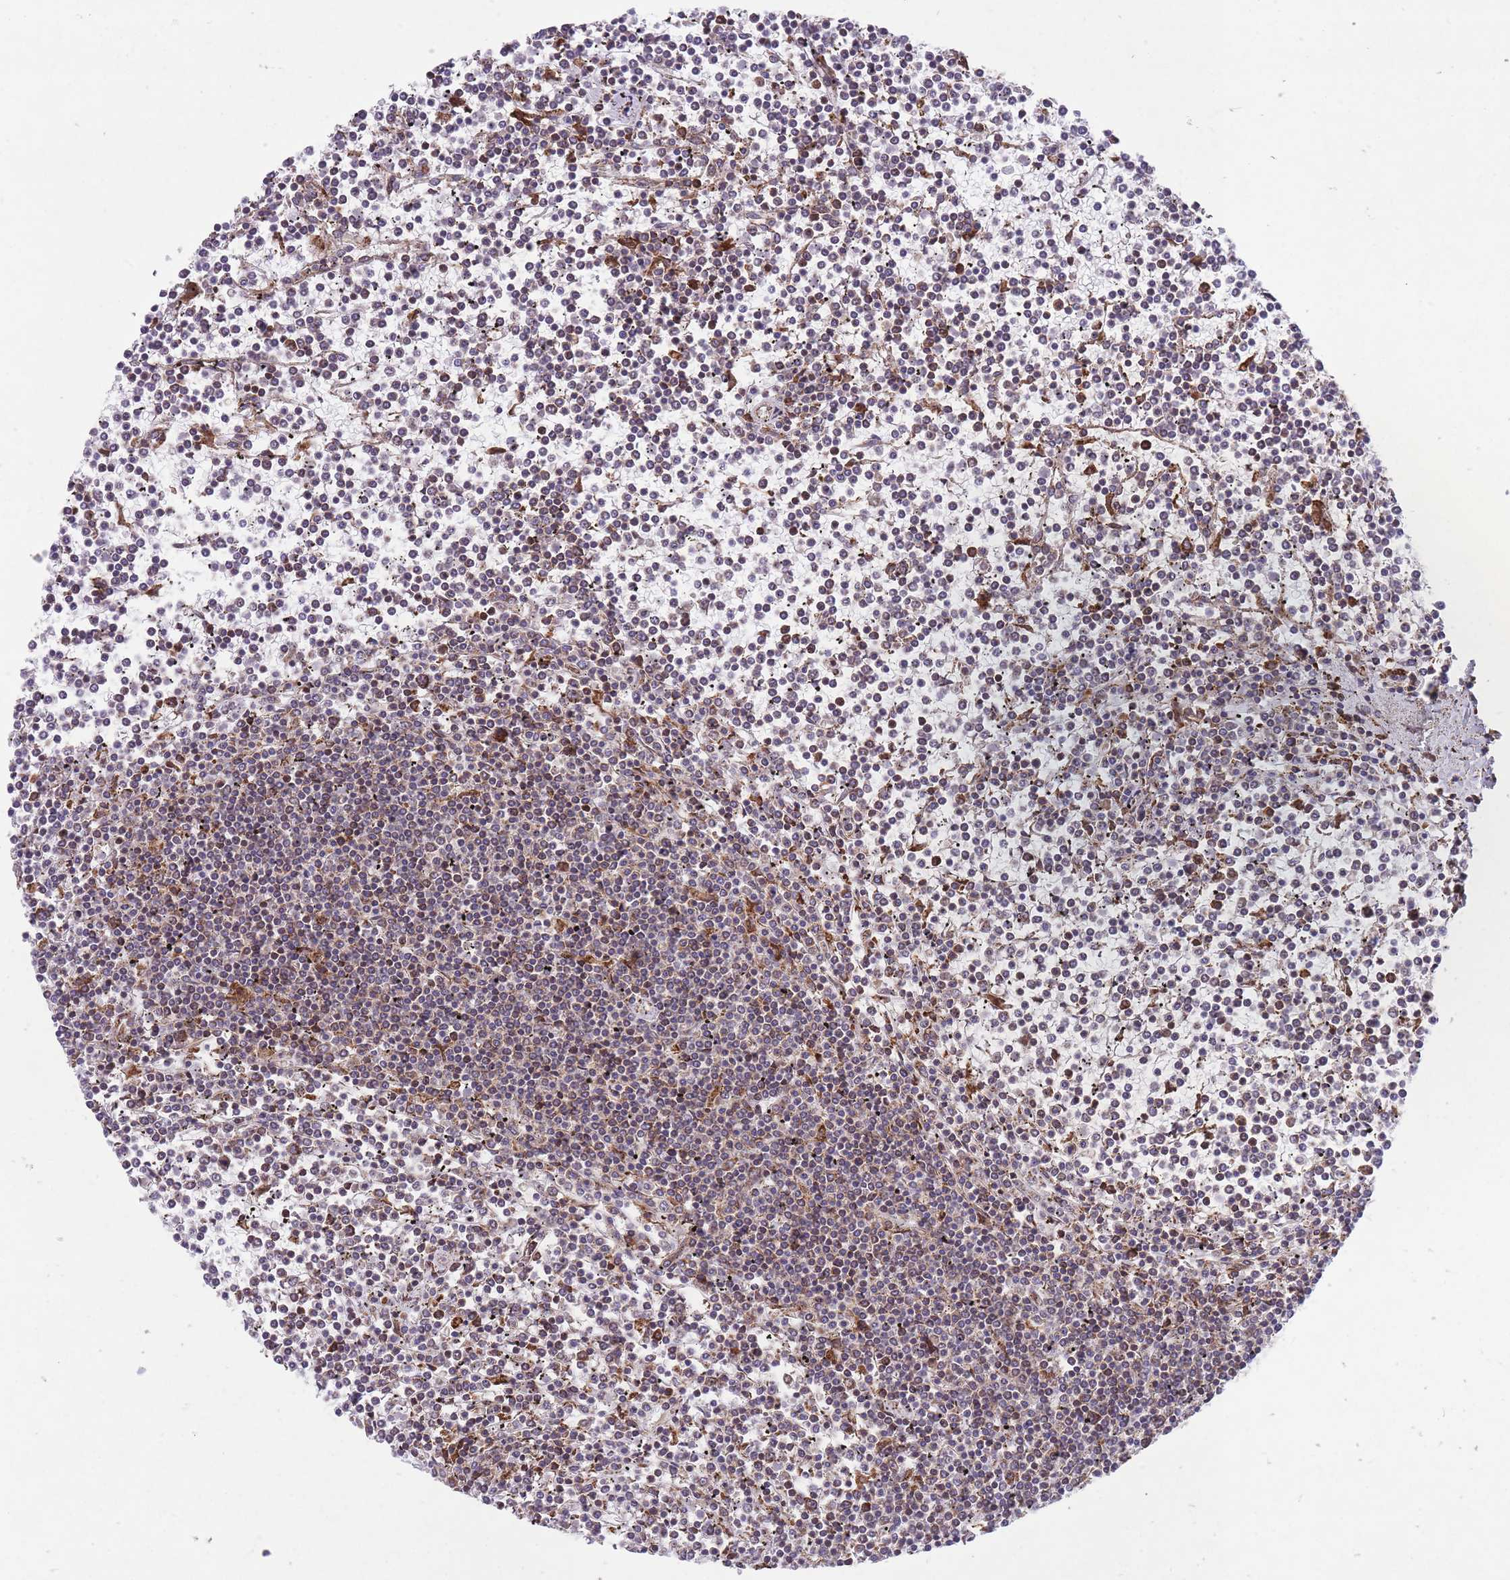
{"staining": {"intensity": "negative", "quantity": "none", "location": "none"}, "tissue": "lymphoma", "cell_type": "Tumor cells", "image_type": "cancer", "snomed": [{"axis": "morphology", "description": "Malignant lymphoma, non-Hodgkin's type, Low grade"}, {"axis": "topography", "description": "Spleen"}], "caption": "There is no significant expression in tumor cells of malignant lymphoma, non-Hodgkin's type (low-grade). (DAB (3,3'-diaminobenzidine) immunohistochemistry, high magnification).", "gene": "TTLL3", "patient": {"sex": "female", "age": 19}}